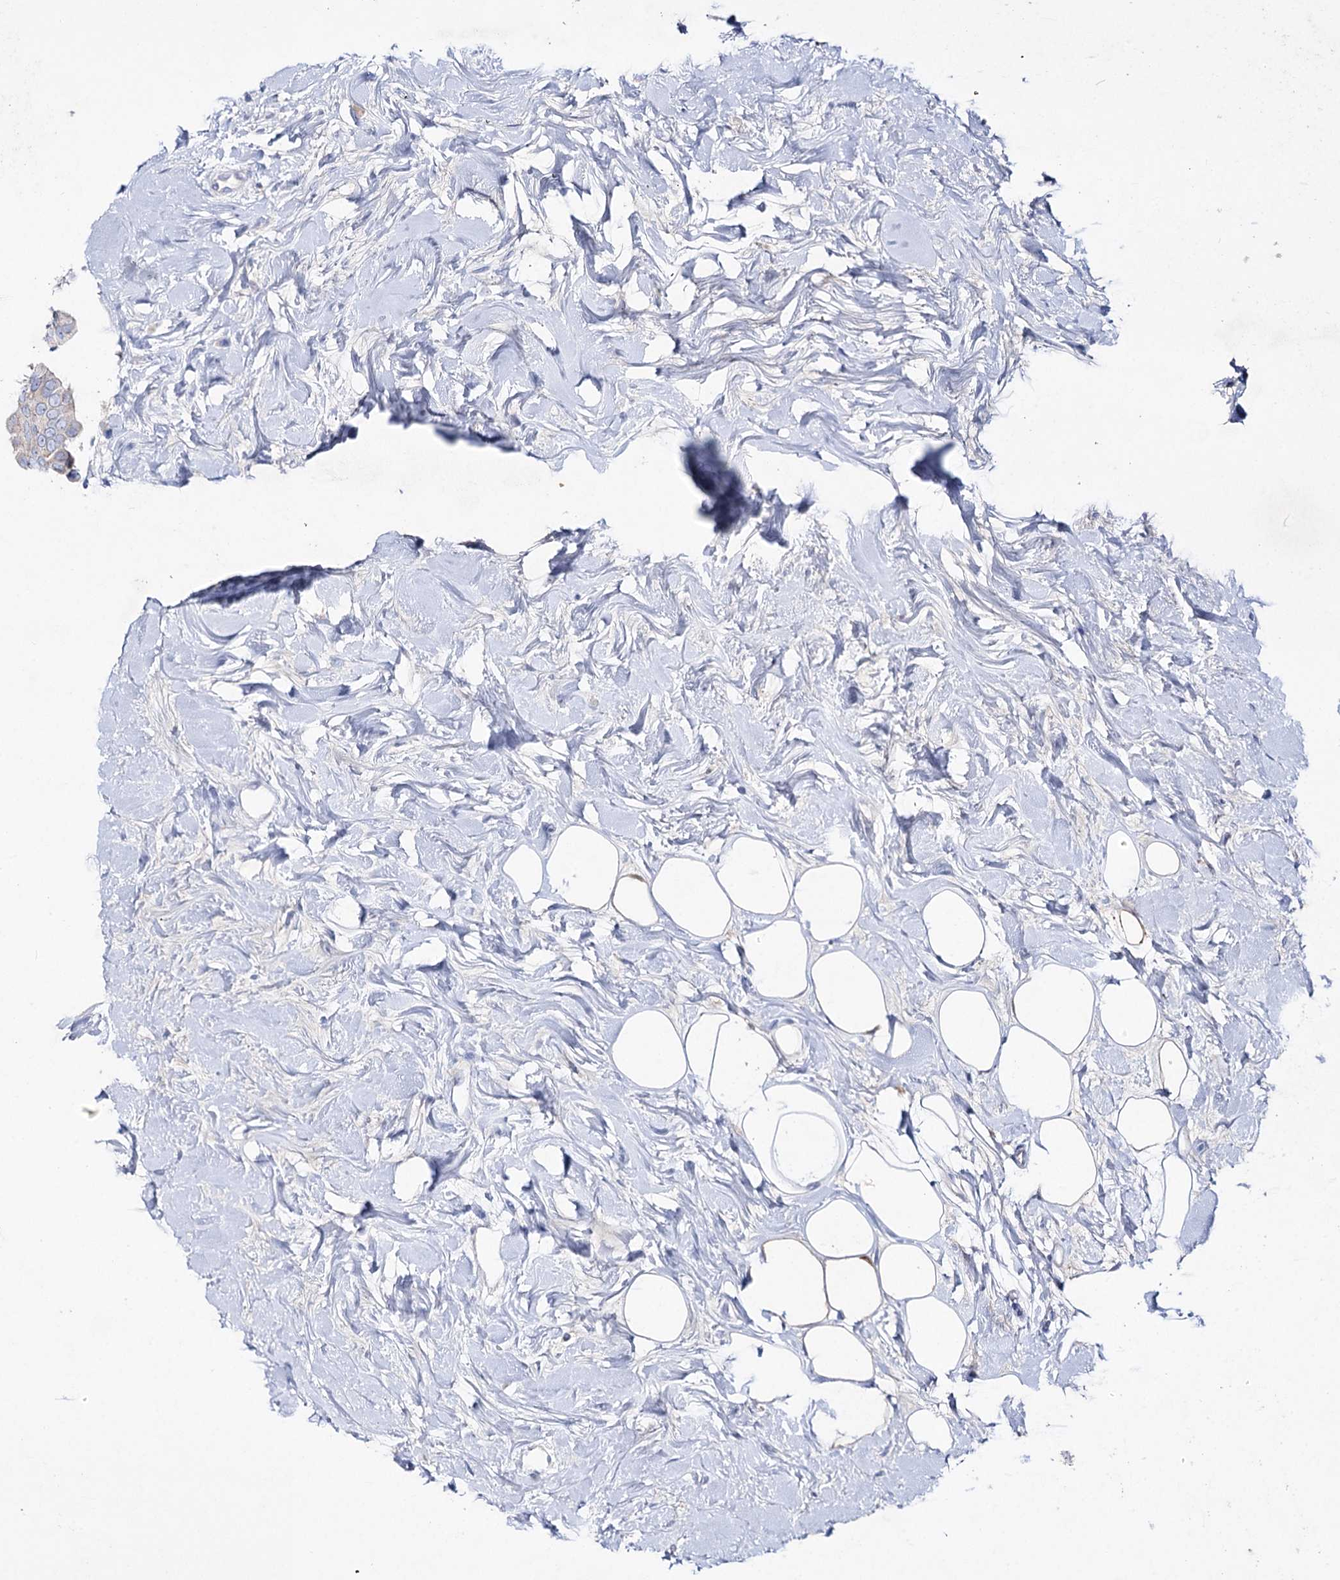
{"staining": {"intensity": "weak", "quantity": "<25%", "location": "cytoplasmic/membranous"}, "tissue": "breast cancer", "cell_type": "Tumor cells", "image_type": "cancer", "snomed": [{"axis": "morphology", "description": "Normal tissue, NOS"}, {"axis": "morphology", "description": "Duct carcinoma"}, {"axis": "topography", "description": "Breast"}], "caption": "DAB (3,3'-diaminobenzidine) immunohistochemical staining of breast cancer (invasive ductal carcinoma) displays no significant expression in tumor cells.", "gene": "NAGLU", "patient": {"sex": "female", "age": 39}}